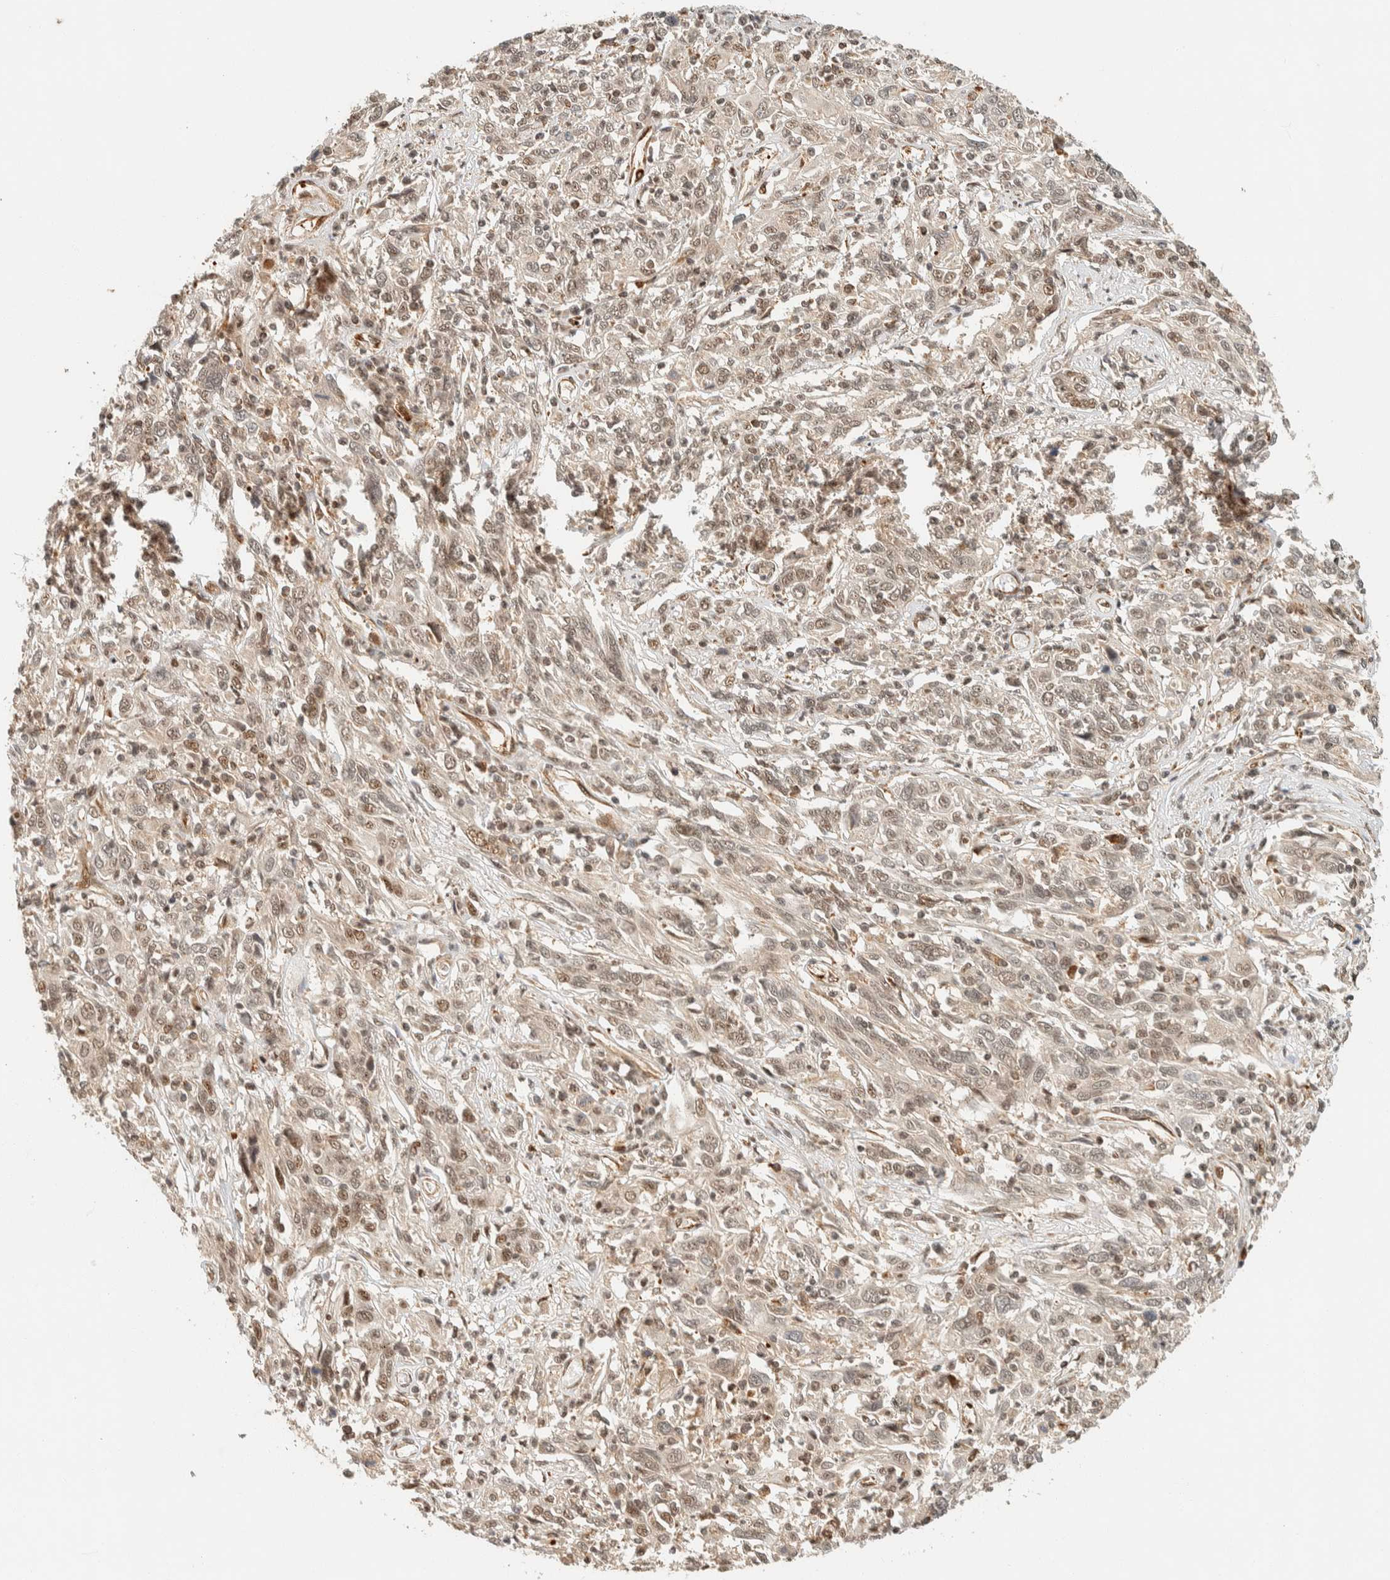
{"staining": {"intensity": "weak", "quantity": ">75%", "location": "nuclear"}, "tissue": "cervical cancer", "cell_type": "Tumor cells", "image_type": "cancer", "snomed": [{"axis": "morphology", "description": "Squamous cell carcinoma, NOS"}, {"axis": "topography", "description": "Cervix"}], "caption": "DAB immunohistochemical staining of human squamous cell carcinoma (cervical) demonstrates weak nuclear protein positivity in about >75% of tumor cells.", "gene": "SIK1", "patient": {"sex": "female", "age": 46}}